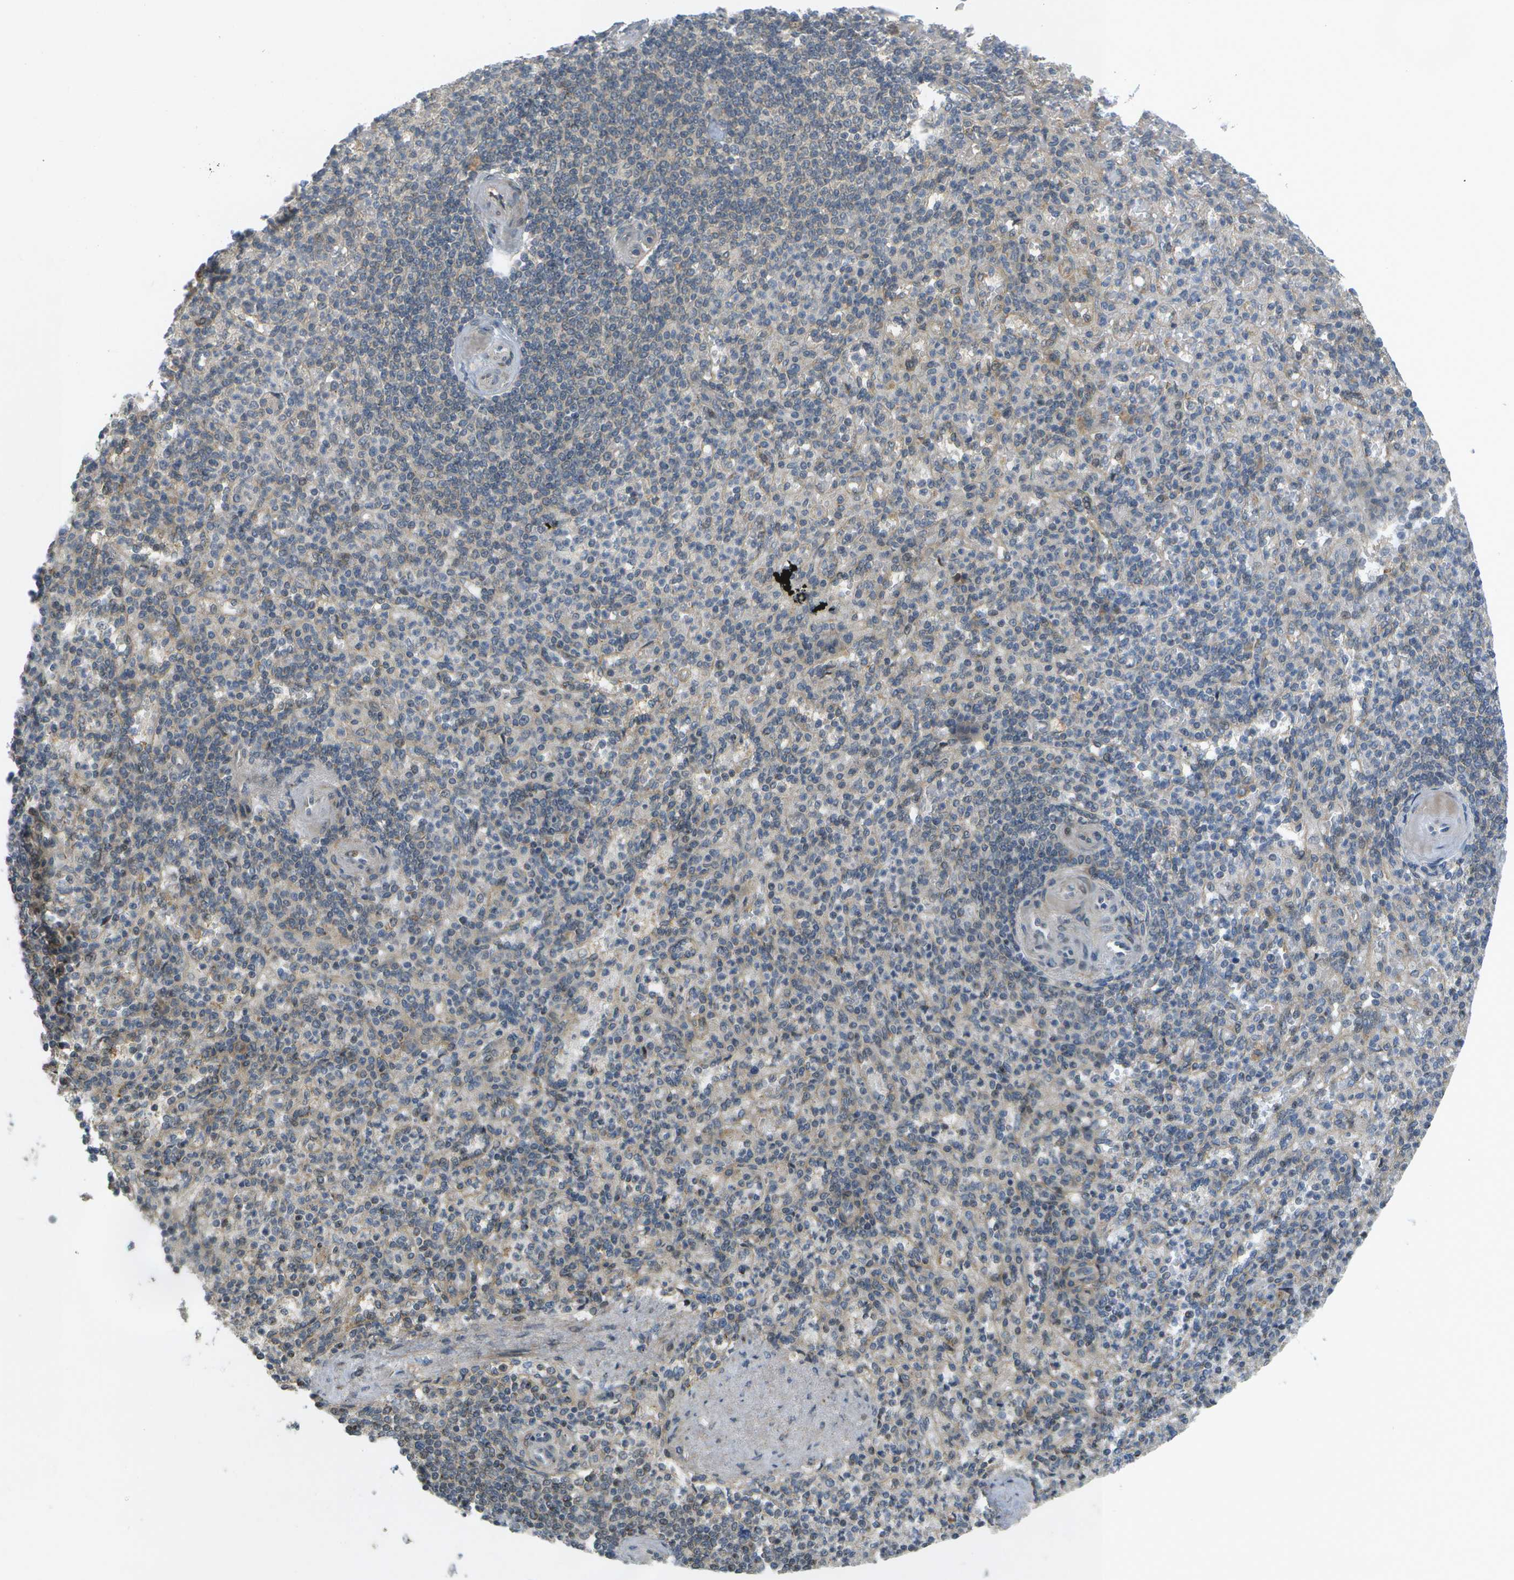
{"staining": {"intensity": "negative", "quantity": "none", "location": "none"}, "tissue": "spleen", "cell_type": "Cells in red pulp", "image_type": "normal", "snomed": [{"axis": "morphology", "description": "Normal tissue, NOS"}, {"axis": "topography", "description": "Spleen"}], "caption": "Protein analysis of benign spleen displays no significant expression in cells in red pulp. (DAB IHC visualized using brightfield microscopy, high magnification).", "gene": "WNK2", "patient": {"sex": "female", "age": 74}}